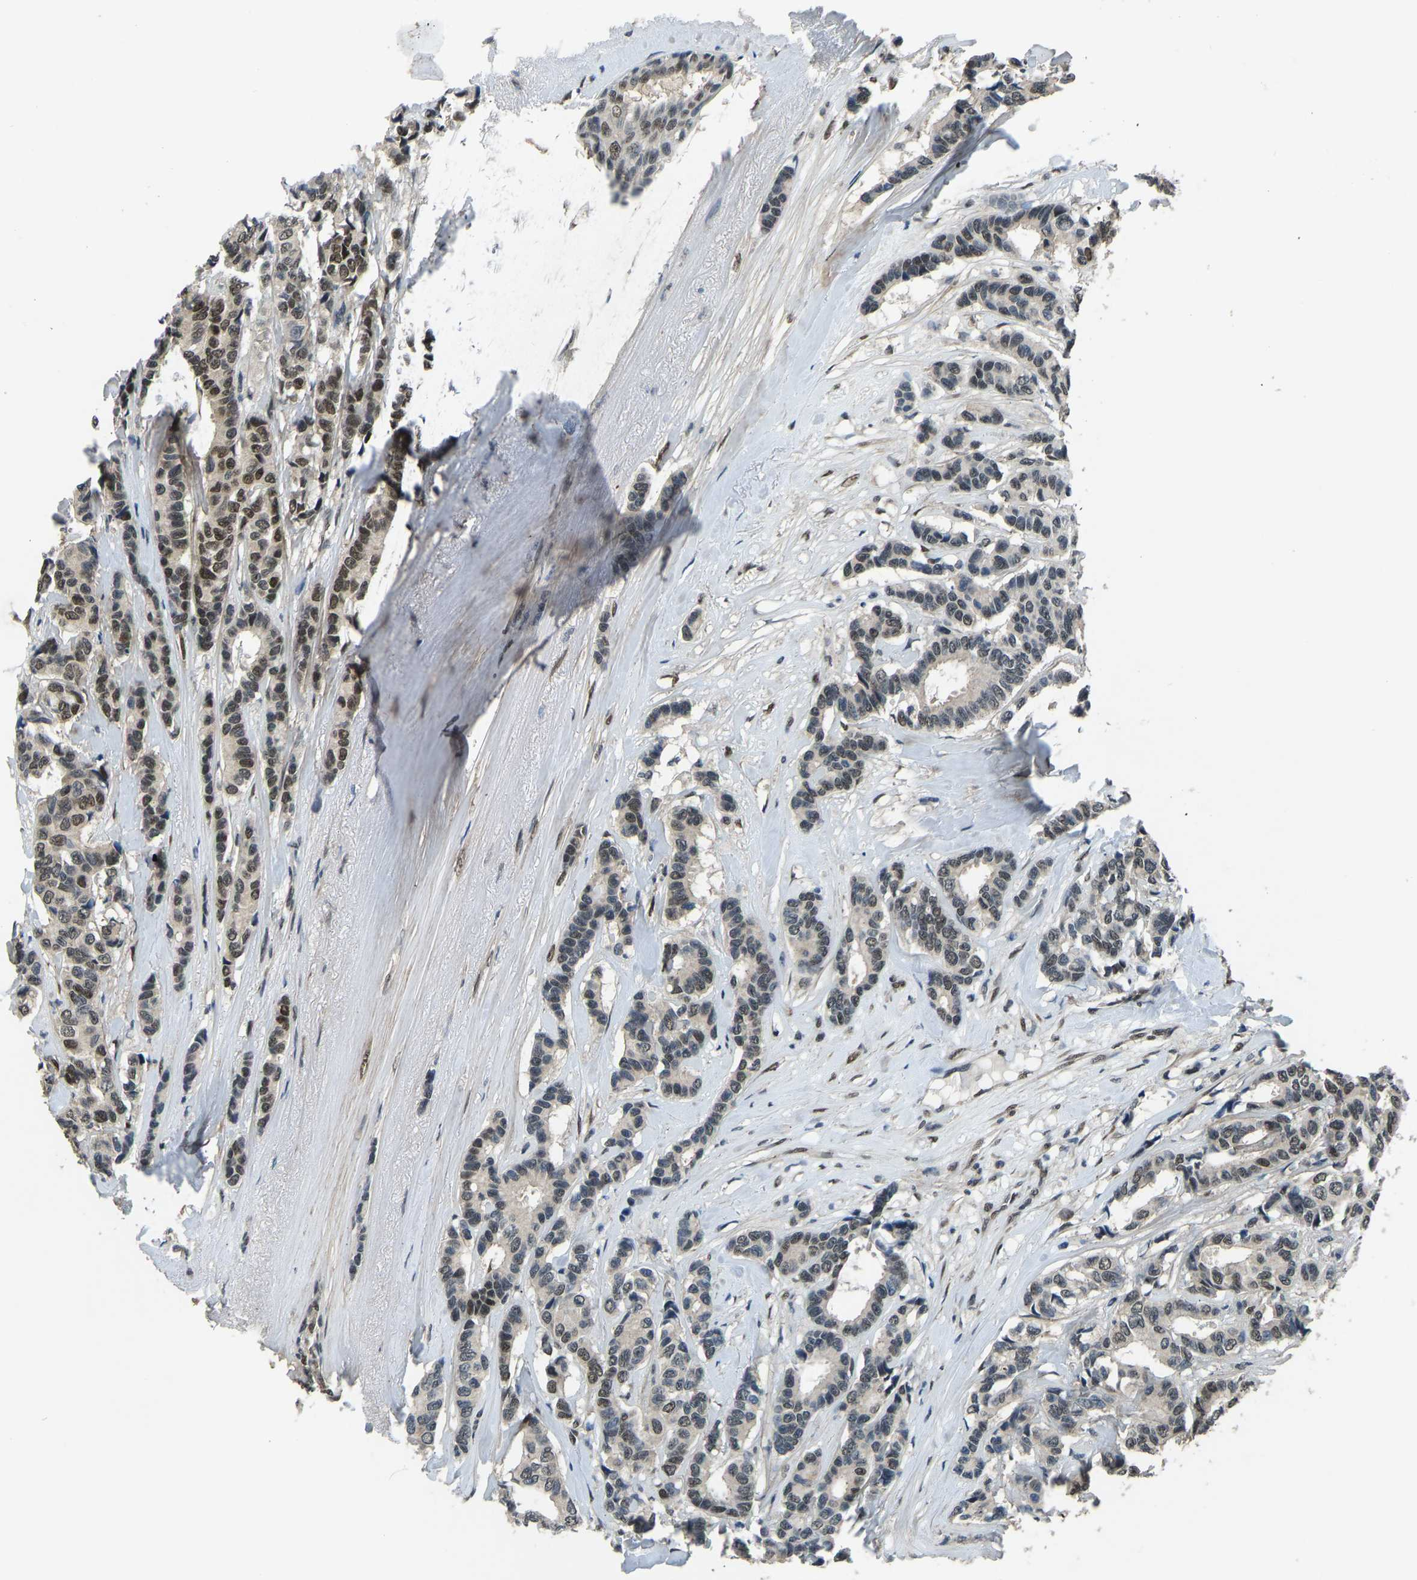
{"staining": {"intensity": "moderate", "quantity": "<25%", "location": "nuclear"}, "tissue": "breast cancer", "cell_type": "Tumor cells", "image_type": "cancer", "snomed": [{"axis": "morphology", "description": "Duct carcinoma"}, {"axis": "topography", "description": "Breast"}], "caption": "Human breast cancer stained for a protein (brown) shows moderate nuclear positive expression in about <25% of tumor cells.", "gene": "FOS", "patient": {"sex": "female", "age": 87}}